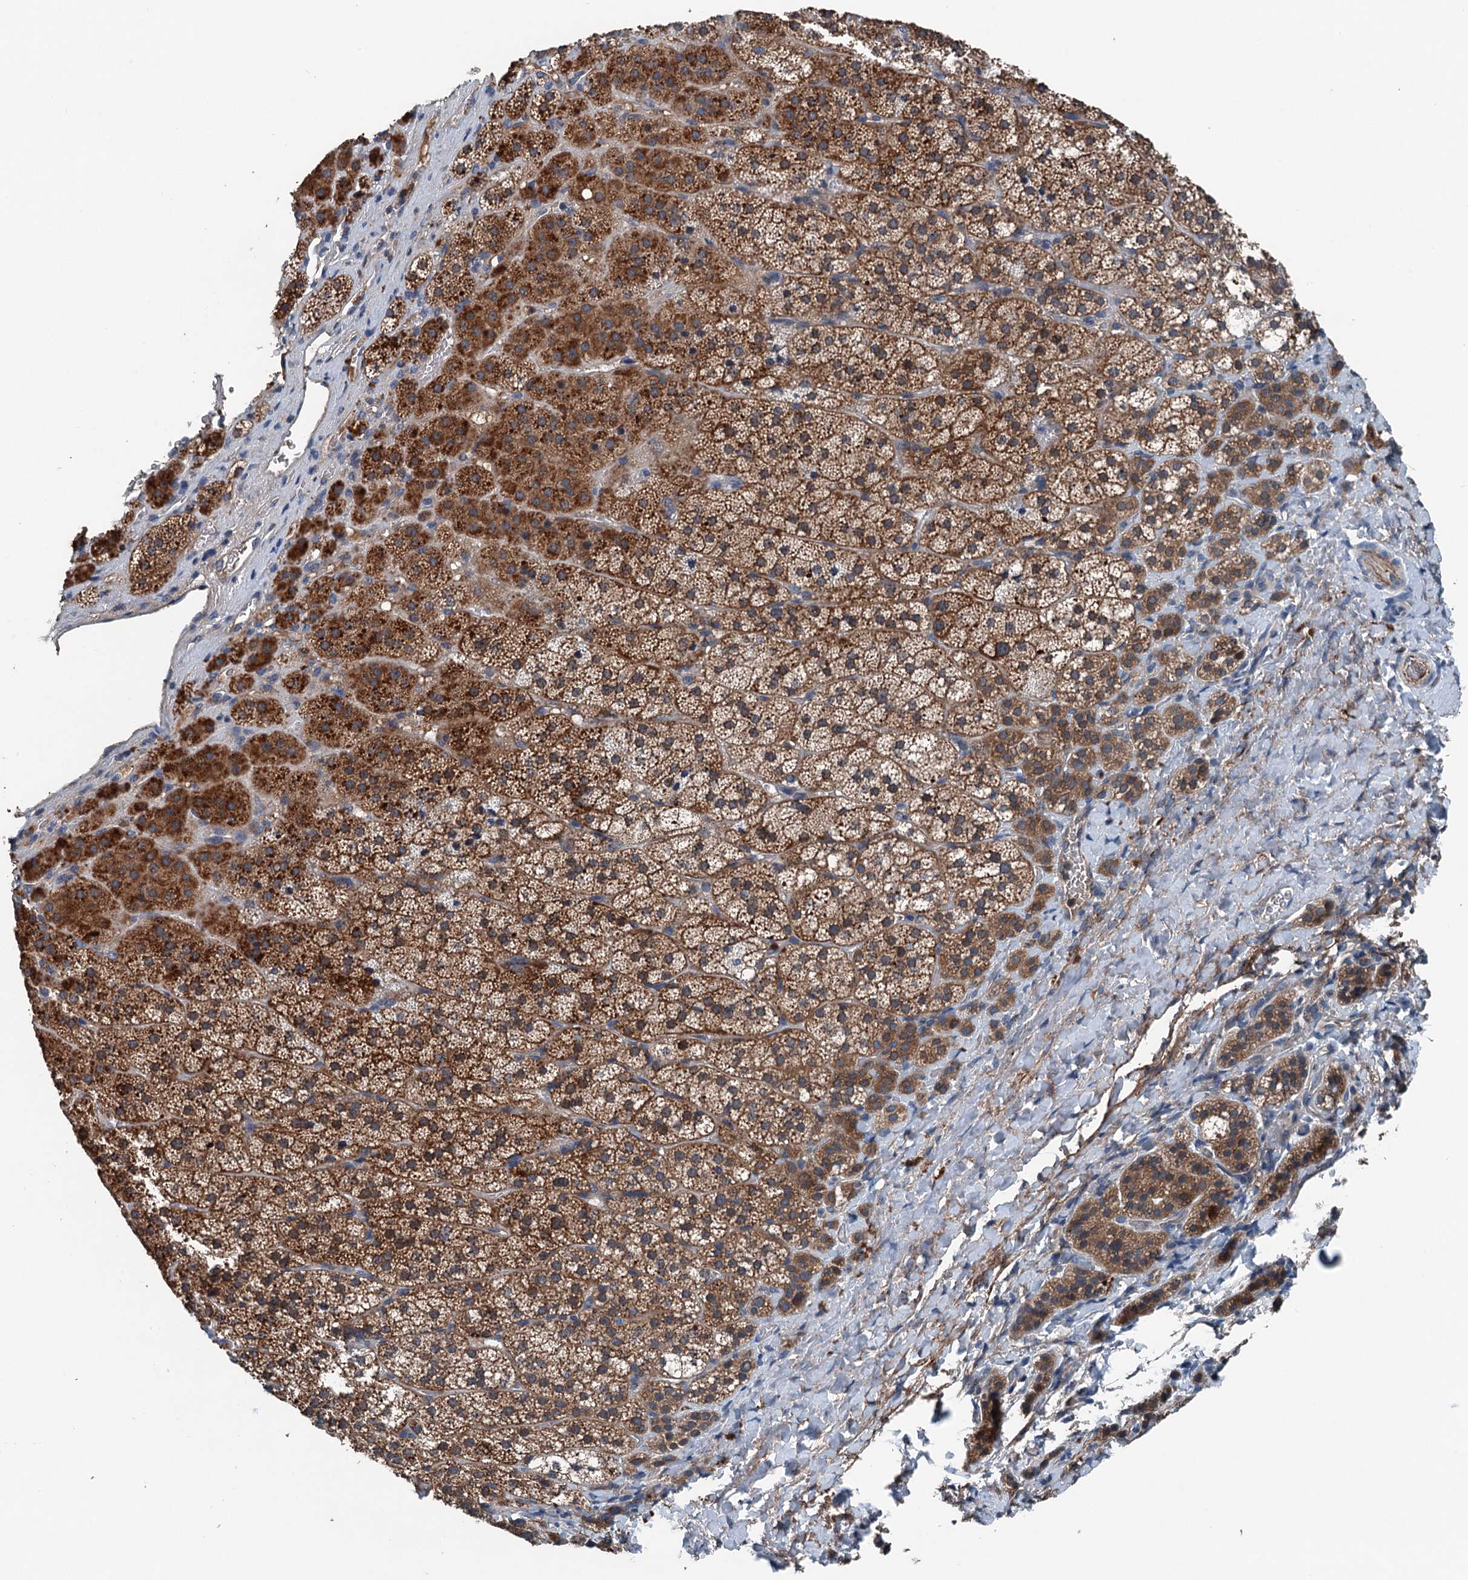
{"staining": {"intensity": "moderate", "quantity": ">75%", "location": "cytoplasmic/membranous"}, "tissue": "adrenal gland", "cell_type": "Glandular cells", "image_type": "normal", "snomed": [{"axis": "morphology", "description": "Normal tissue, NOS"}, {"axis": "topography", "description": "Adrenal gland"}], "caption": "A medium amount of moderate cytoplasmic/membranous expression is appreciated in about >75% of glandular cells in benign adrenal gland.", "gene": "PDSS1", "patient": {"sex": "female", "age": 44}}